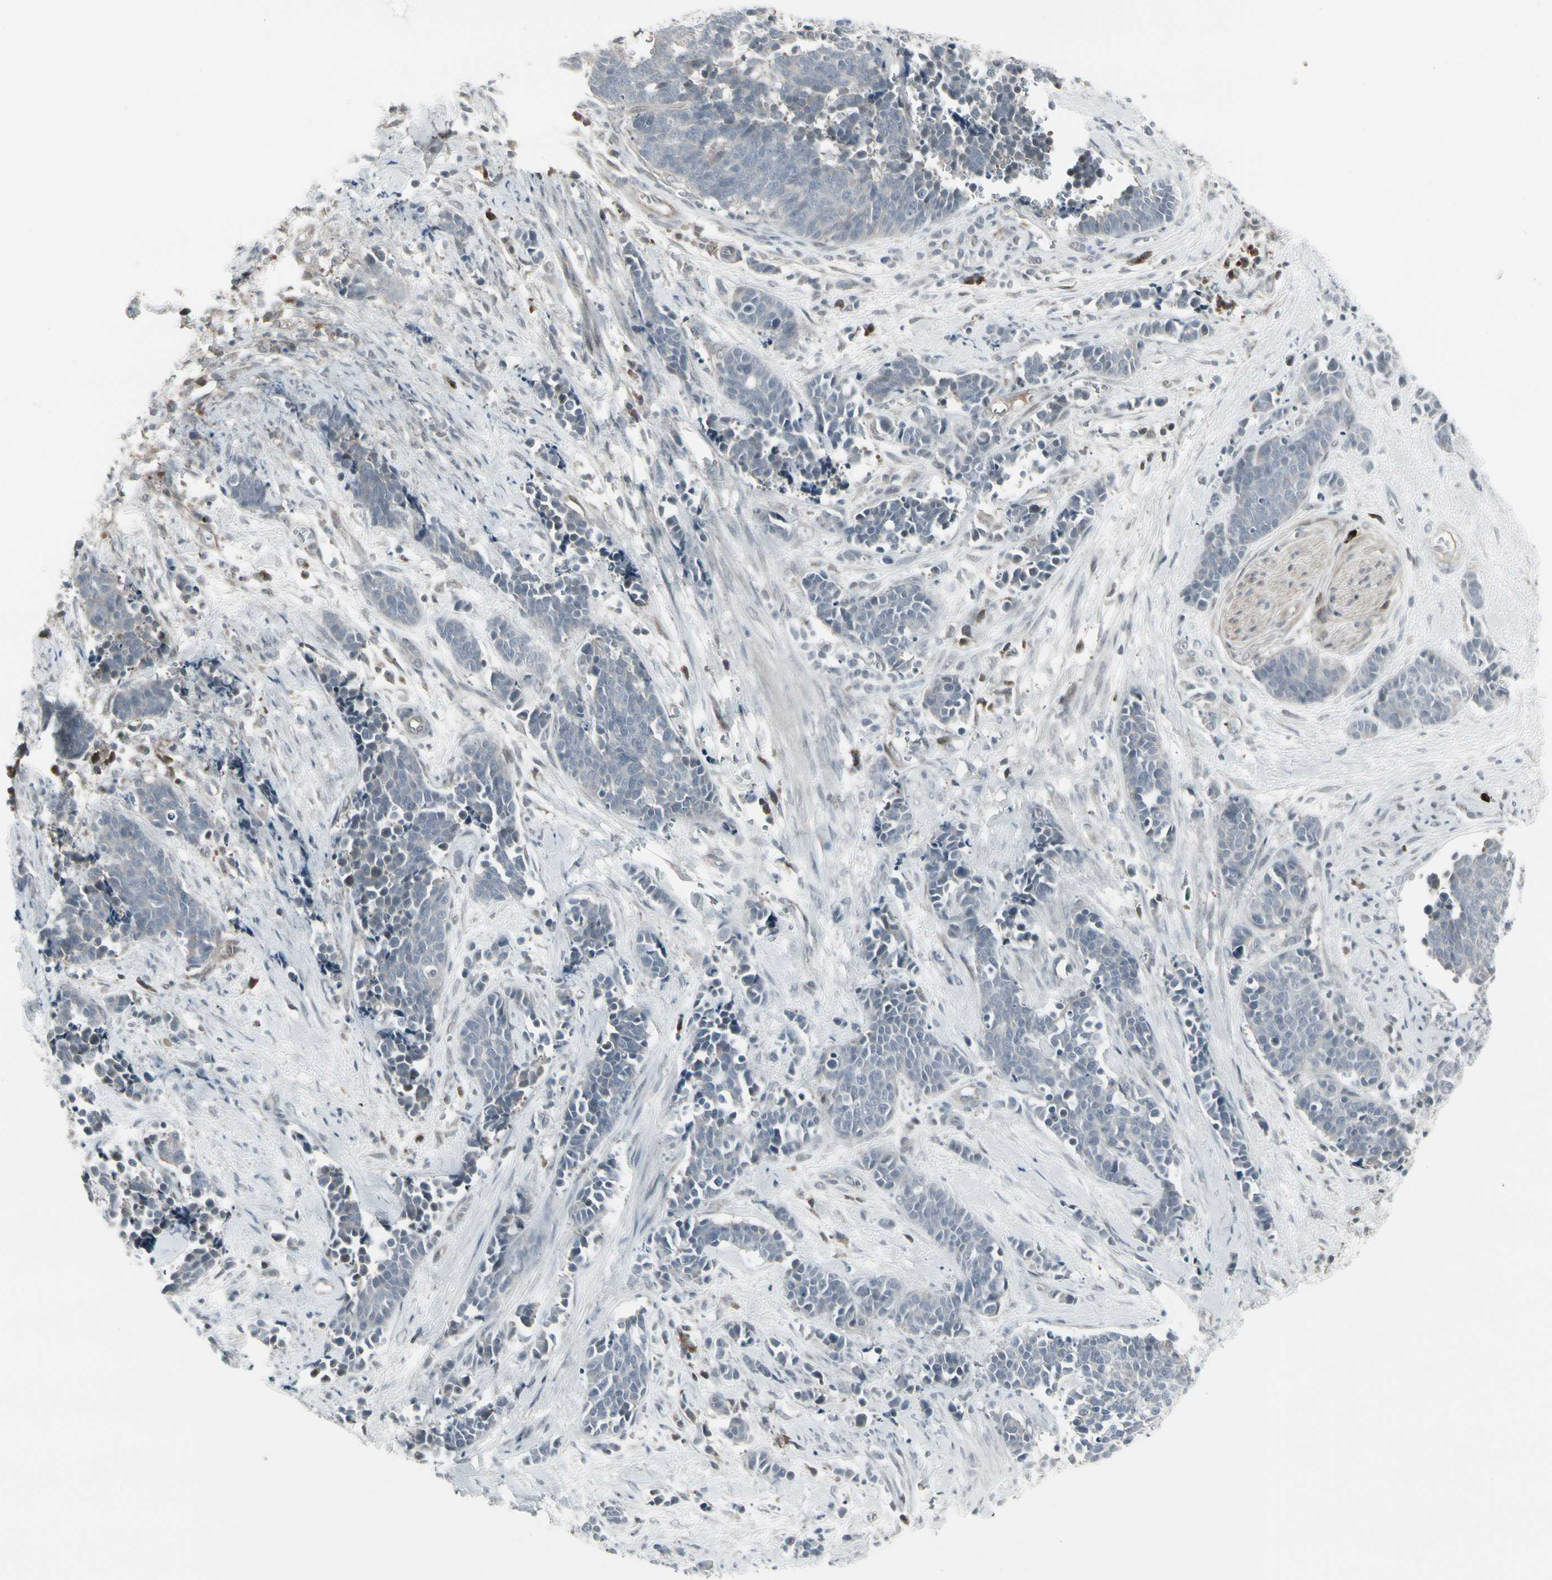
{"staining": {"intensity": "weak", "quantity": "<25%", "location": "cytoplasmic/membranous"}, "tissue": "cervical cancer", "cell_type": "Tumor cells", "image_type": "cancer", "snomed": [{"axis": "morphology", "description": "Squamous cell carcinoma, NOS"}, {"axis": "topography", "description": "Cervix"}], "caption": "There is no significant positivity in tumor cells of cervical squamous cell carcinoma. (DAB immunohistochemistry visualized using brightfield microscopy, high magnification).", "gene": "IGFBP6", "patient": {"sex": "female", "age": 35}}